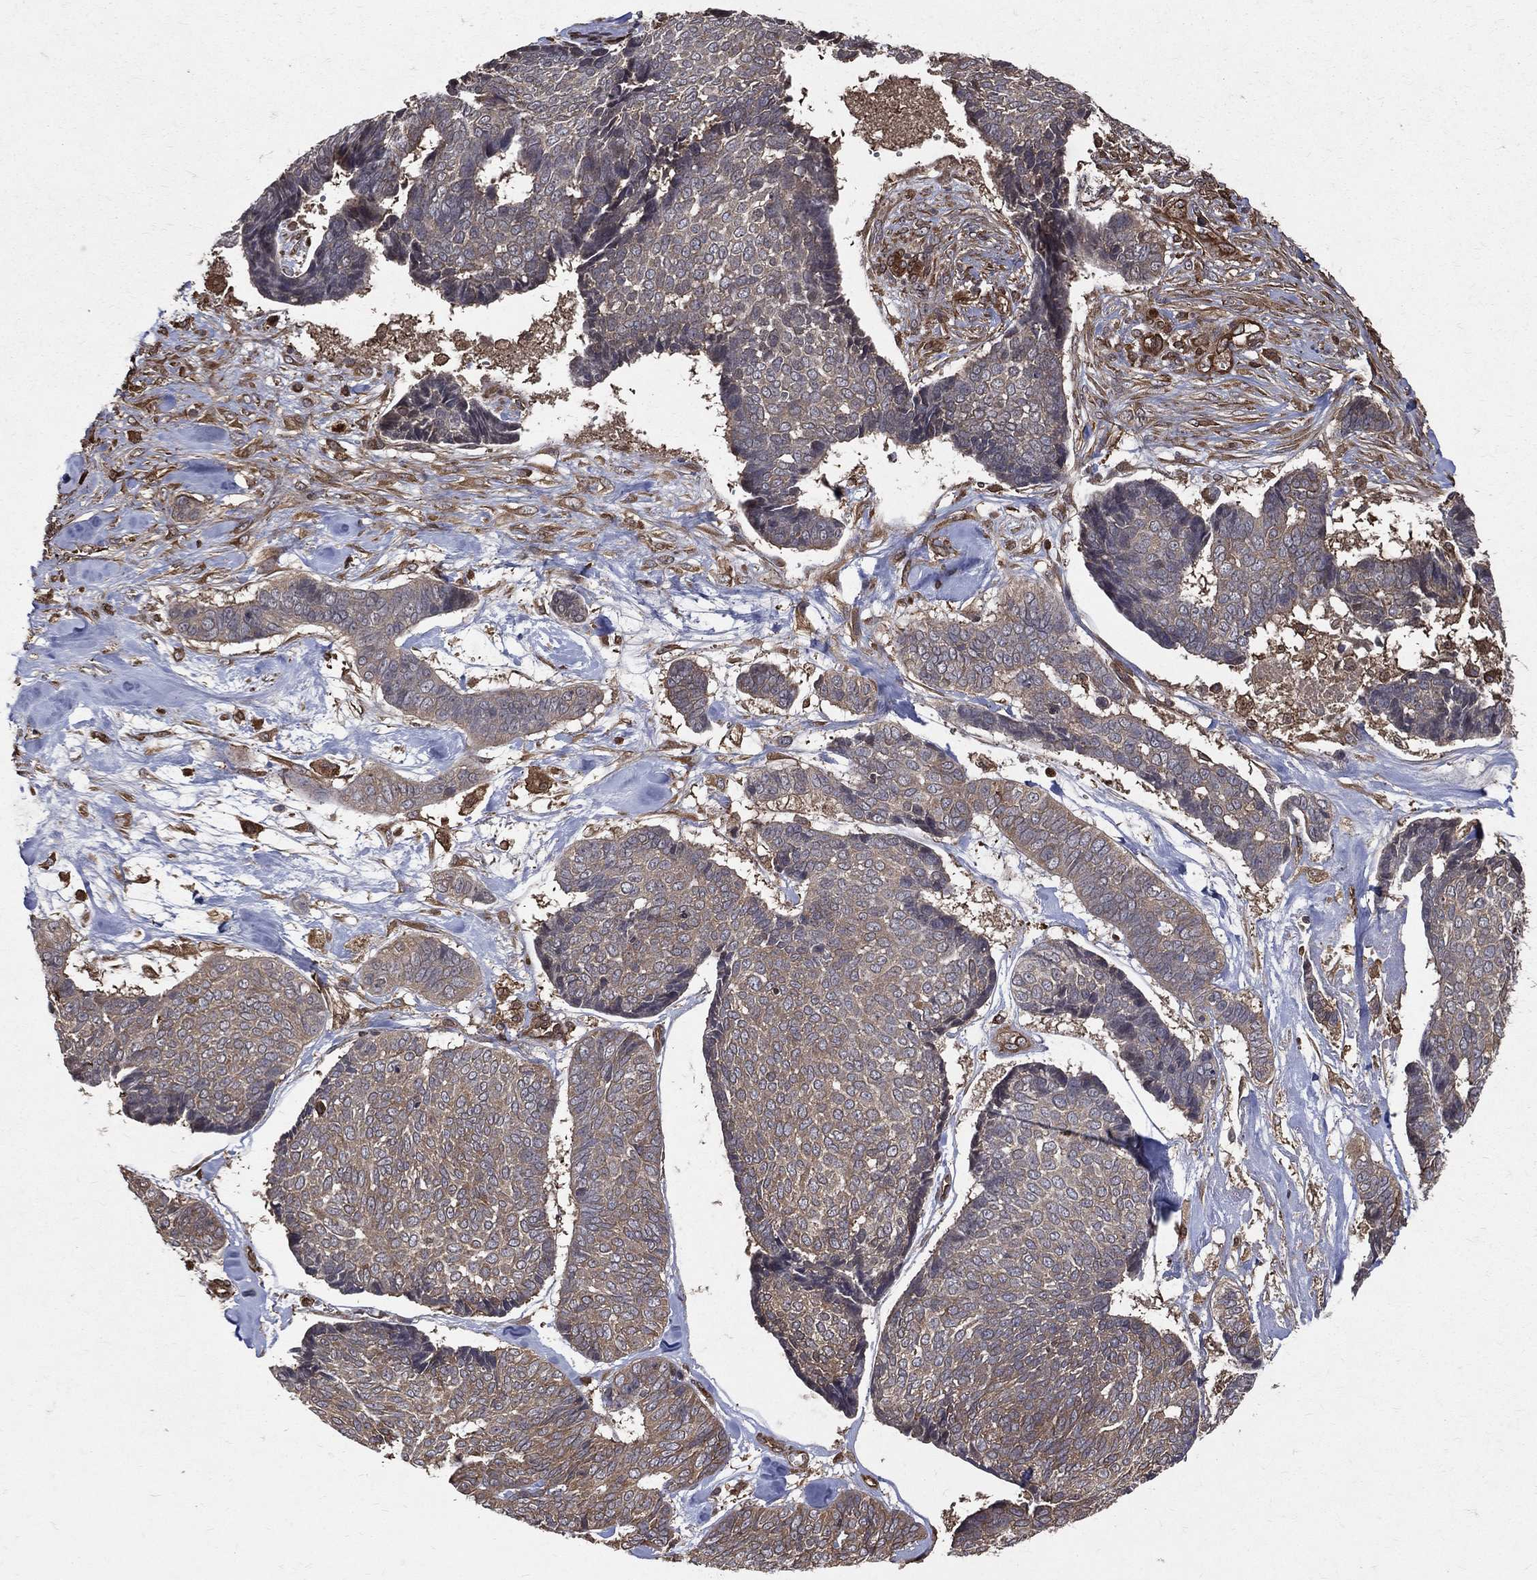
{"staining": {"intensity": "weak", "quantity": "<25%", "location": "cytoplasmic/membranous"}, "tissue": "skin cancer", "cell_type": "Tumor cells", "image_type": "cancer", "snomed": [{"axis": "morphology", "description": "Basal cell carcinoma"}, {"axis": "topography", "description": "Skin"}], "caption": "High magnification brightfield microscopy of skin basal cell carcinoma stained with DAB (brown) and counterstained with hematoxylin (blue): tumor cells show no significant positivity. Brightfield microscopy of immunohistochemistry stained with DAB (3,3'-diaminobenzidine) (brown) and hematoxylin (blue), captured at high magnification.", "gene": "DPYSL2", "patient": {"sex": "male", "age": 86}}